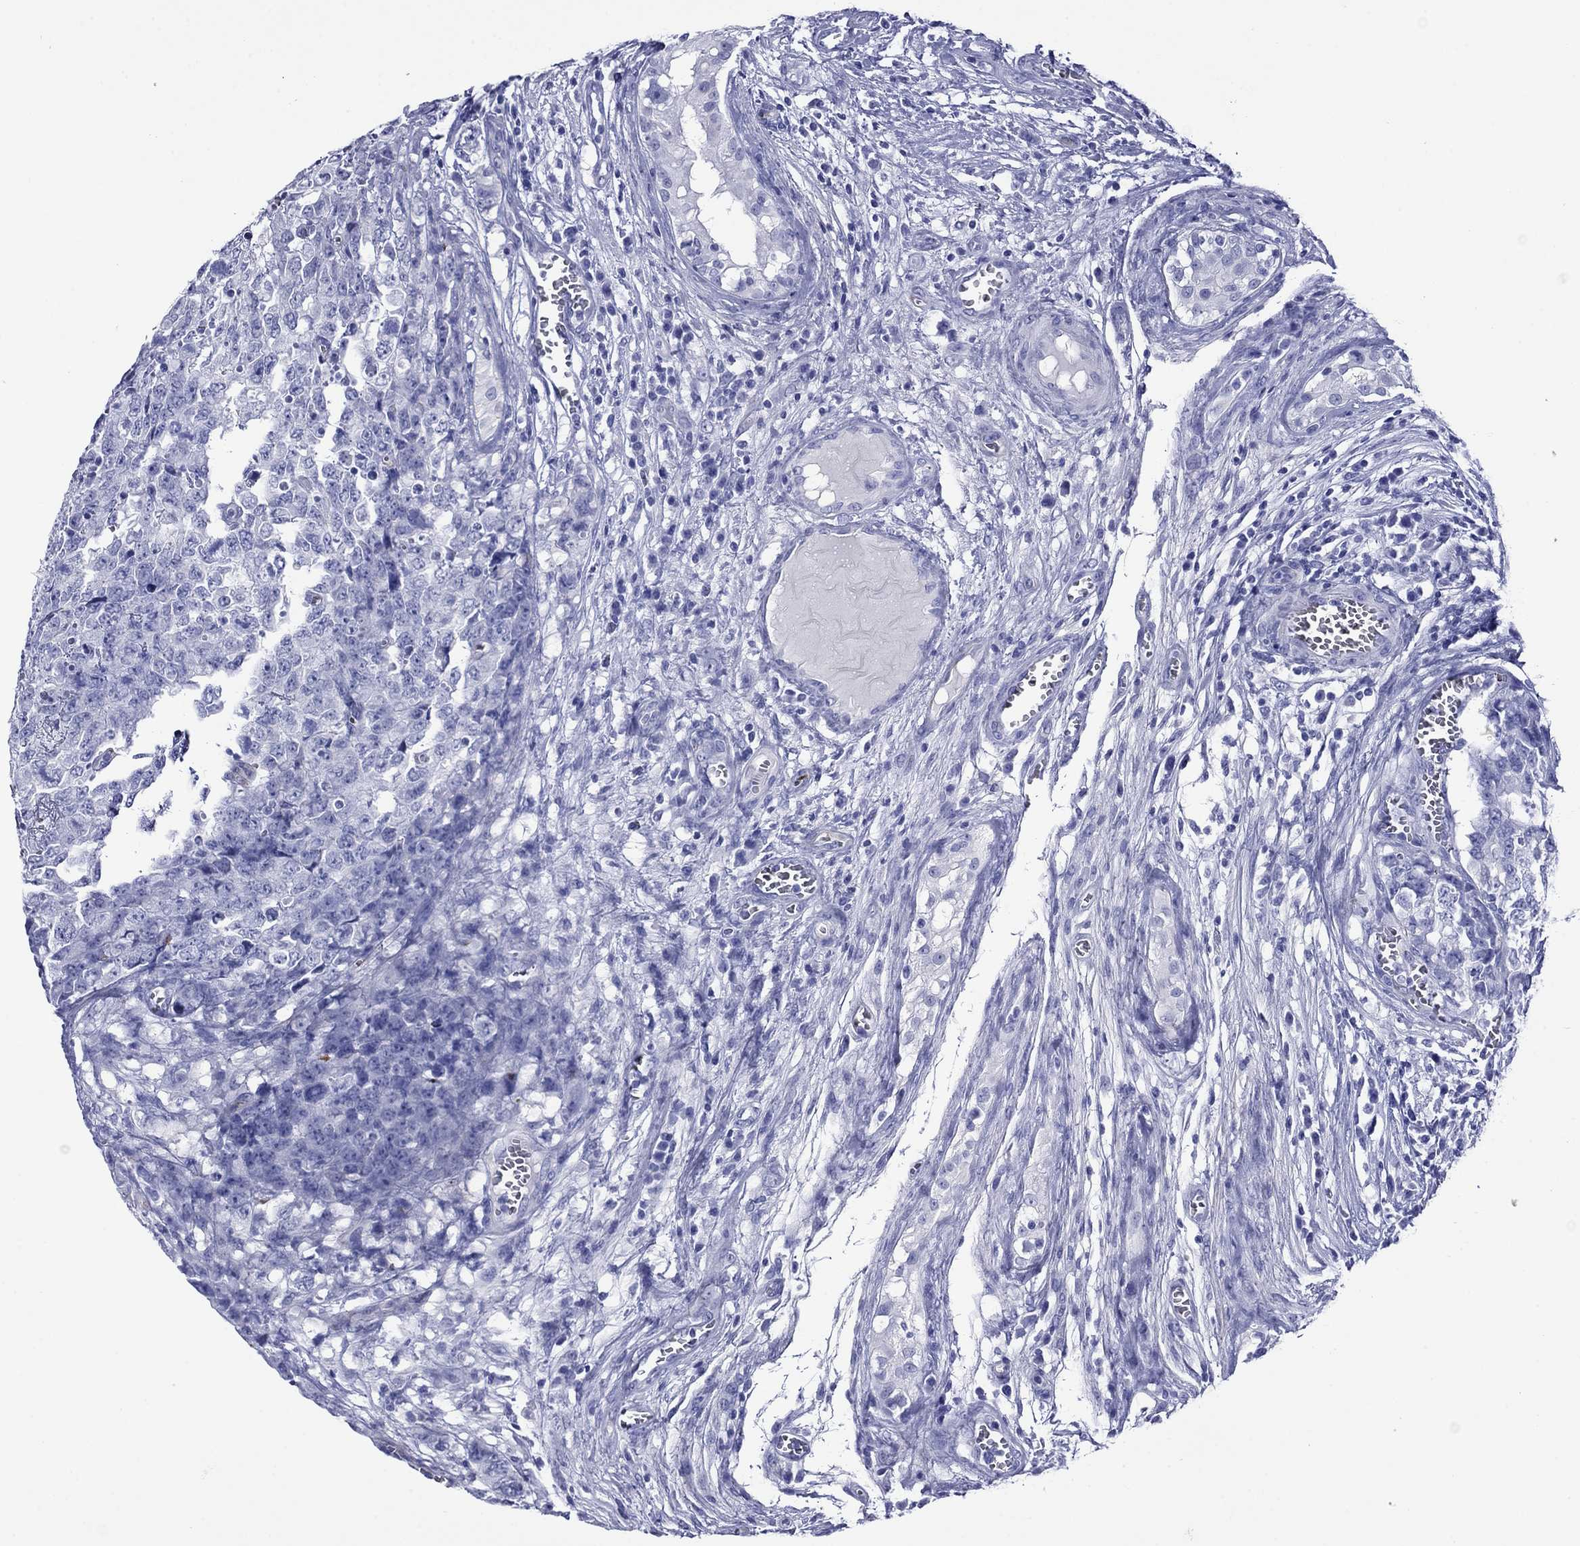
{"staining": {"intensity": "negative", "quantity": "none", "location": "none"}, "tissue": "testis cancer", "cell_type": "Tumor cells", "image_type": "cancer", "snomed": [{"axis": "morphology", "description": "Carcinoma, Embryonal, NOS"}, {"axis": "topography", "description": "Testis"}], "caption": "Human testis embryonal carcinoma stained for a protein using immunohistochemistry (IHC) demonstrates no staining in tumor cells.", "gene": "ROM1", "patient": {"sex": "male", "age": 23}}